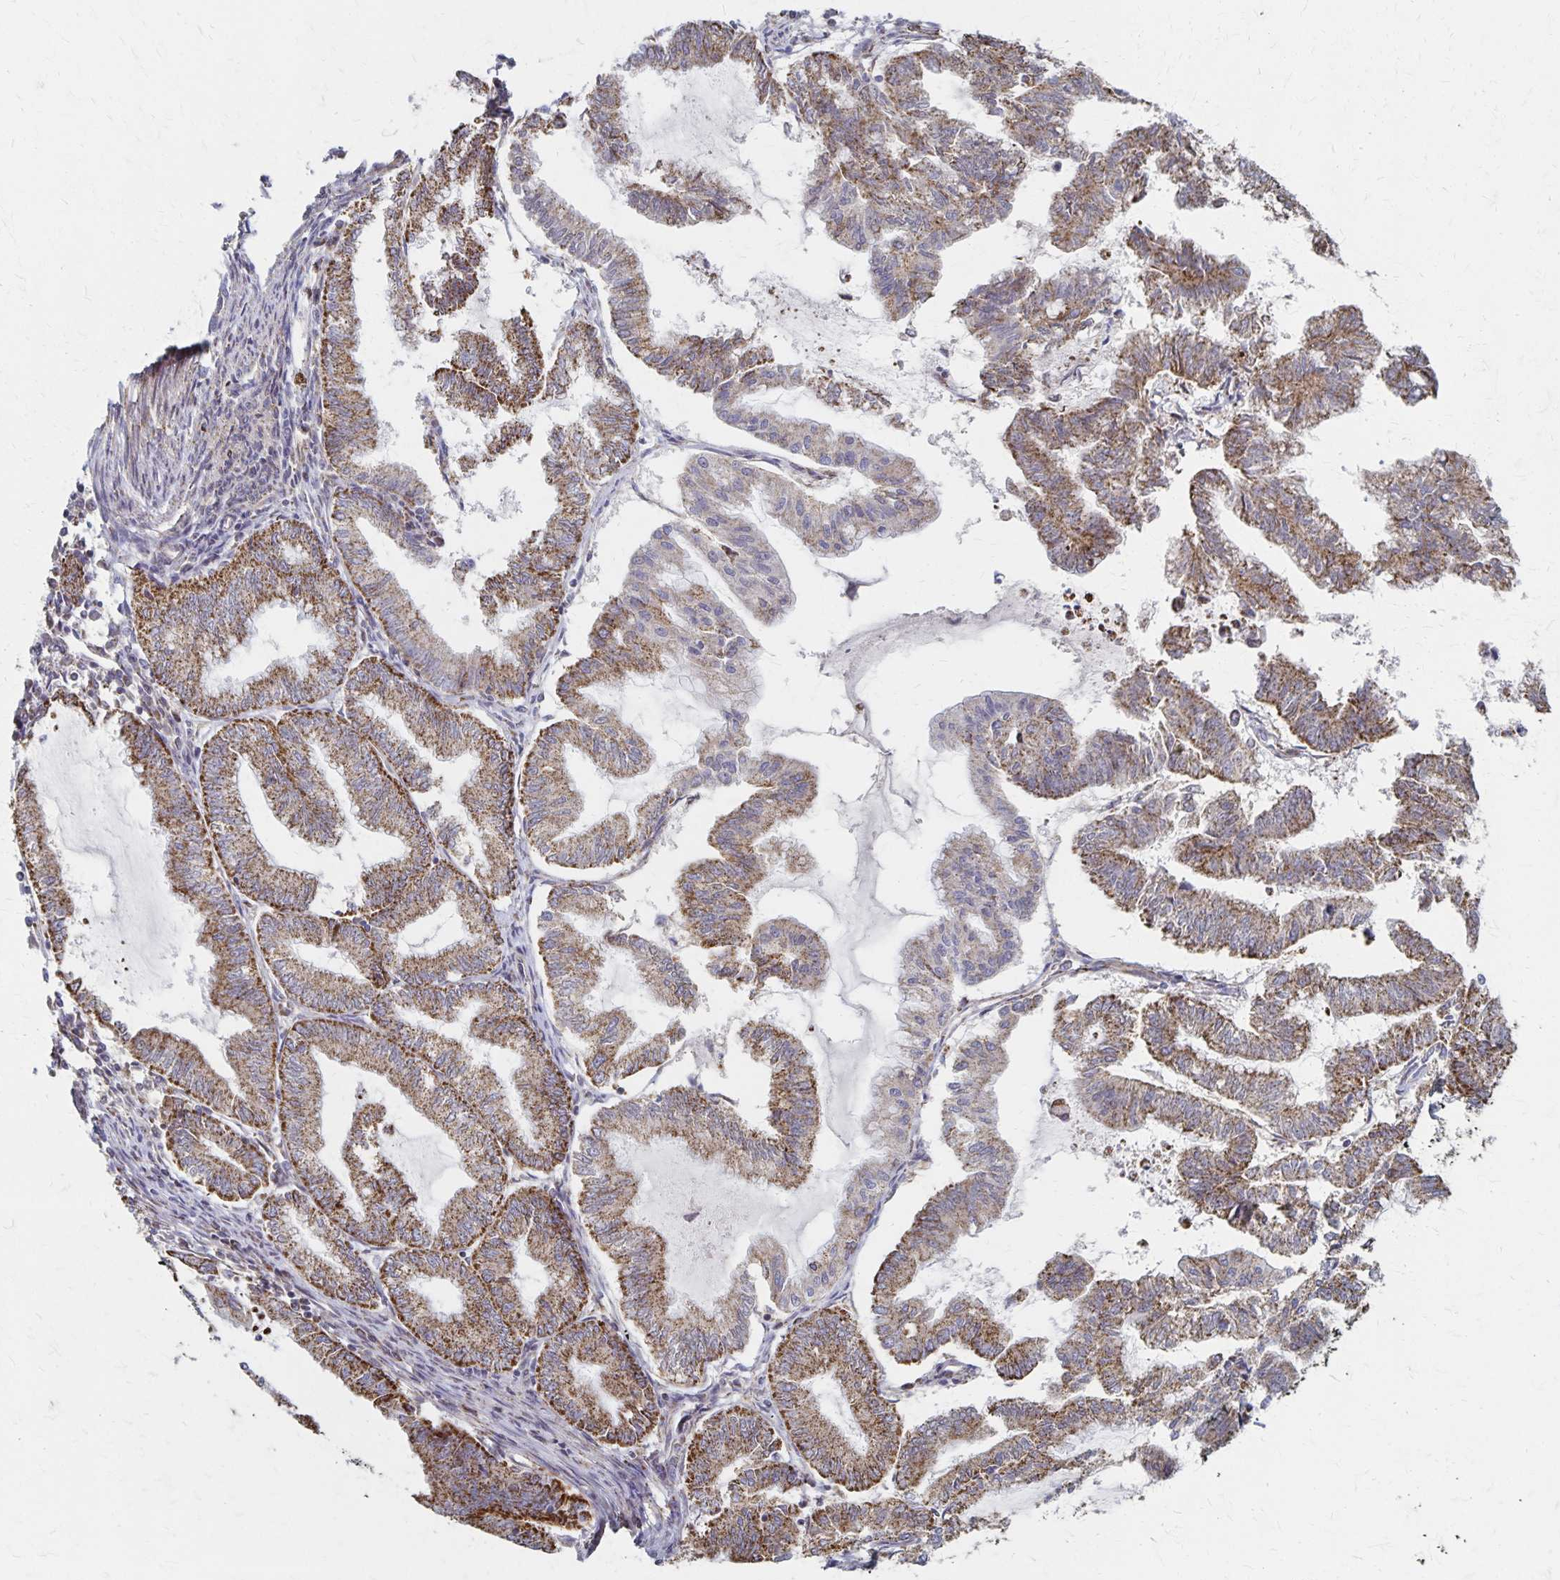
{"staining": {"intensity": "moderate", "quantity": "25%-75%", "location": "cytoplasmic/membranous"}, "tissue": "endometrial cancer", "cell_type": "Tumor cells", "image_type": "cancer", "snomed": [{"axis": "morphology", "description": "Adenocarcinoma, NOS"}, {"axis": "topography", "description": "Endometrium"}], "caption": "This is a histology image of immunohistochemistry (IHC) staining of endometrial cancer (adenocarcinoma), which shows moderate positivity in the cytoplasmic/membranous of tumor cells.", "gene": "DYRK4", "patient": {"sex": "female", "age": 79}}